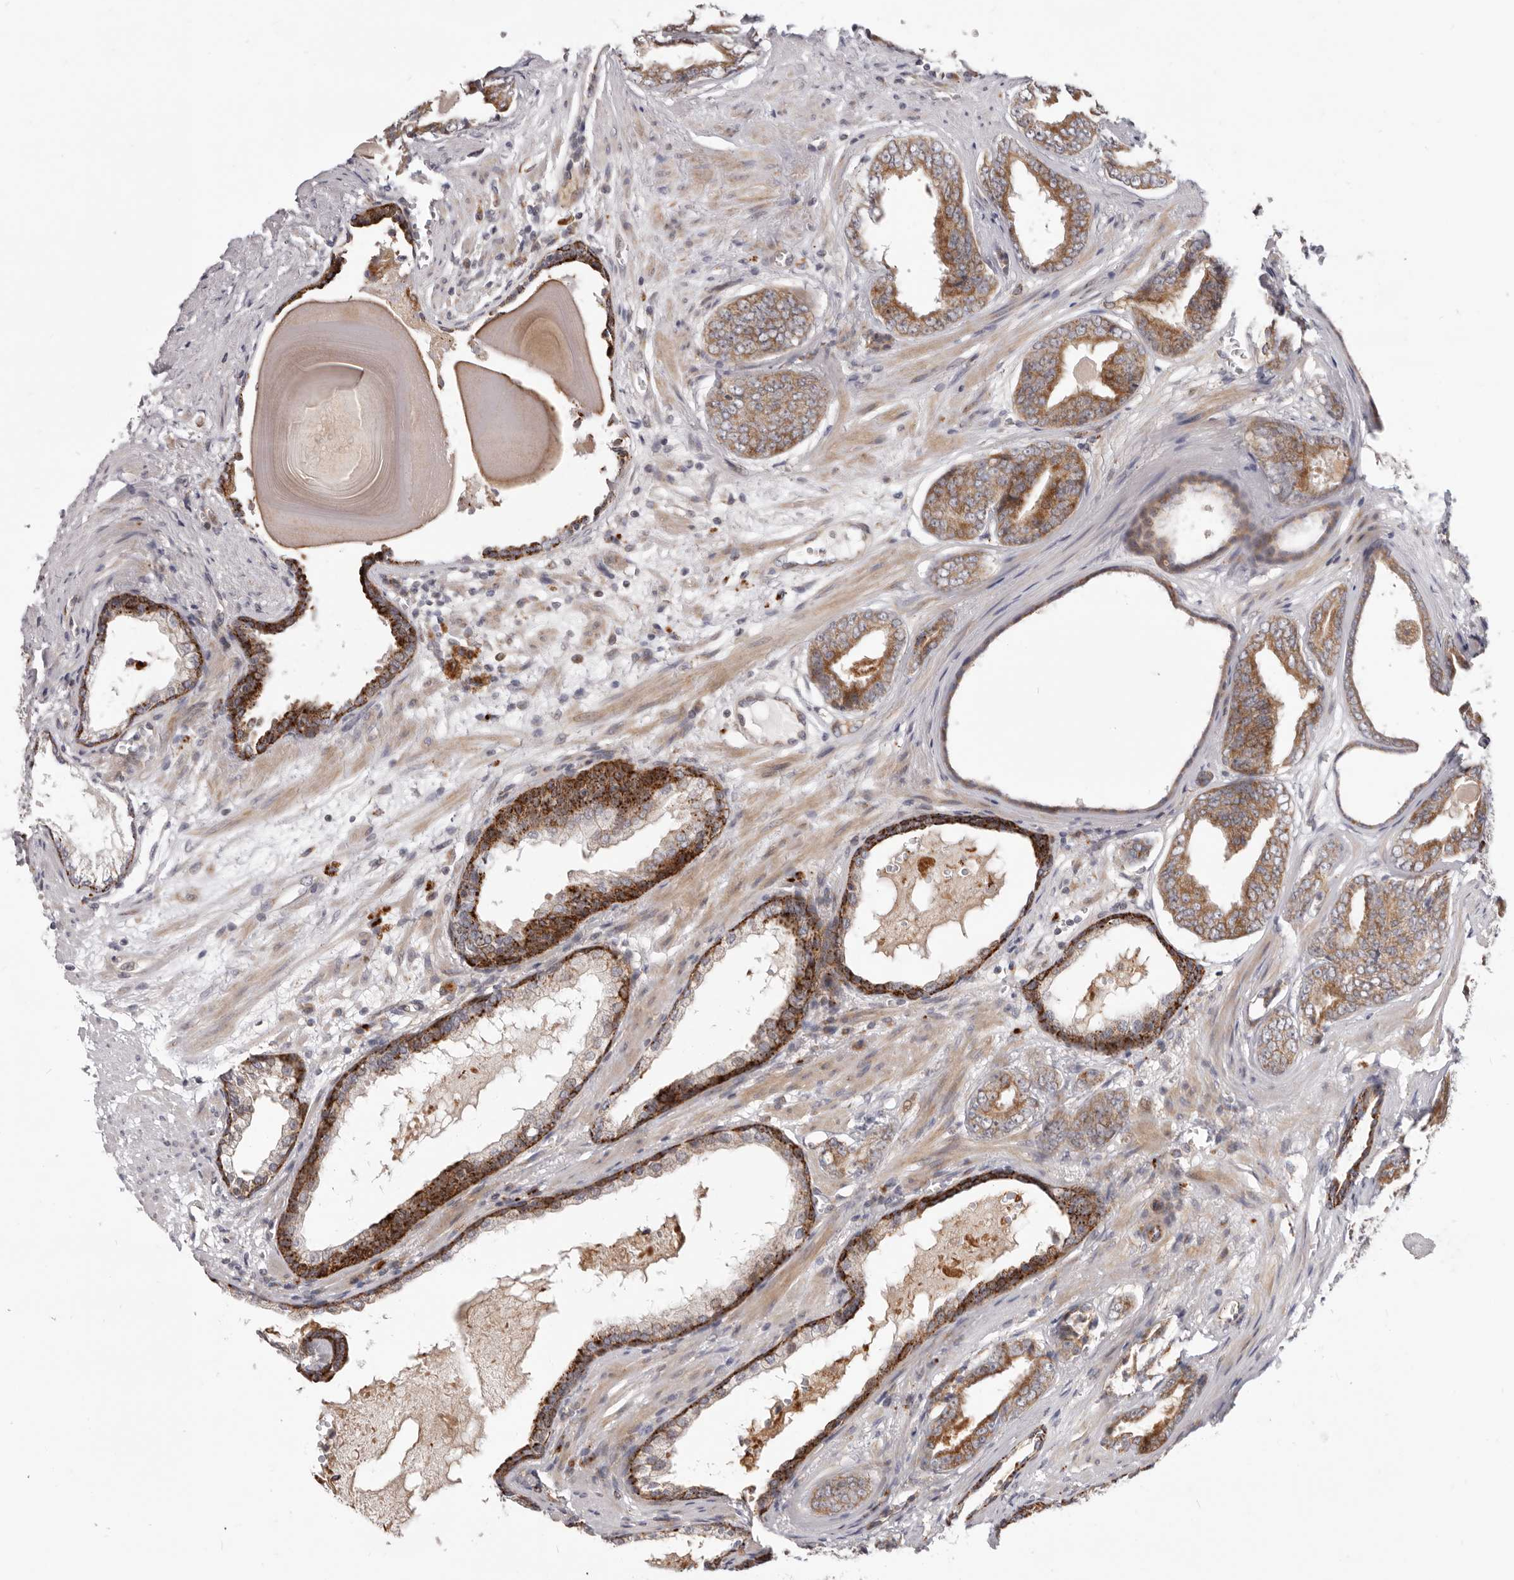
{"staining": {"intensity": "moderate", "quantity": ">75%", "location": "cytoplasmic/membranous"}, "tissue": "prostate cancer", "cell_type": "Tumor cells", "image_type": "cancer", "snomed": [{"axis": "morphology", "description": "Adenocarcinoma, Medium grade"}, {"axis": "topography", "description": "Prostate"}], "caption": "Brown immunohistochemical staining in human prostate cancer exhibits moderate cytoplasmic/membranous positivity in approximately >75% of tumor cells. (brown staining indicates protein expression, while blue staining denotes nuclei).", "gene": "TOR3A", "patient": {"sex": "male", "age": 79}}